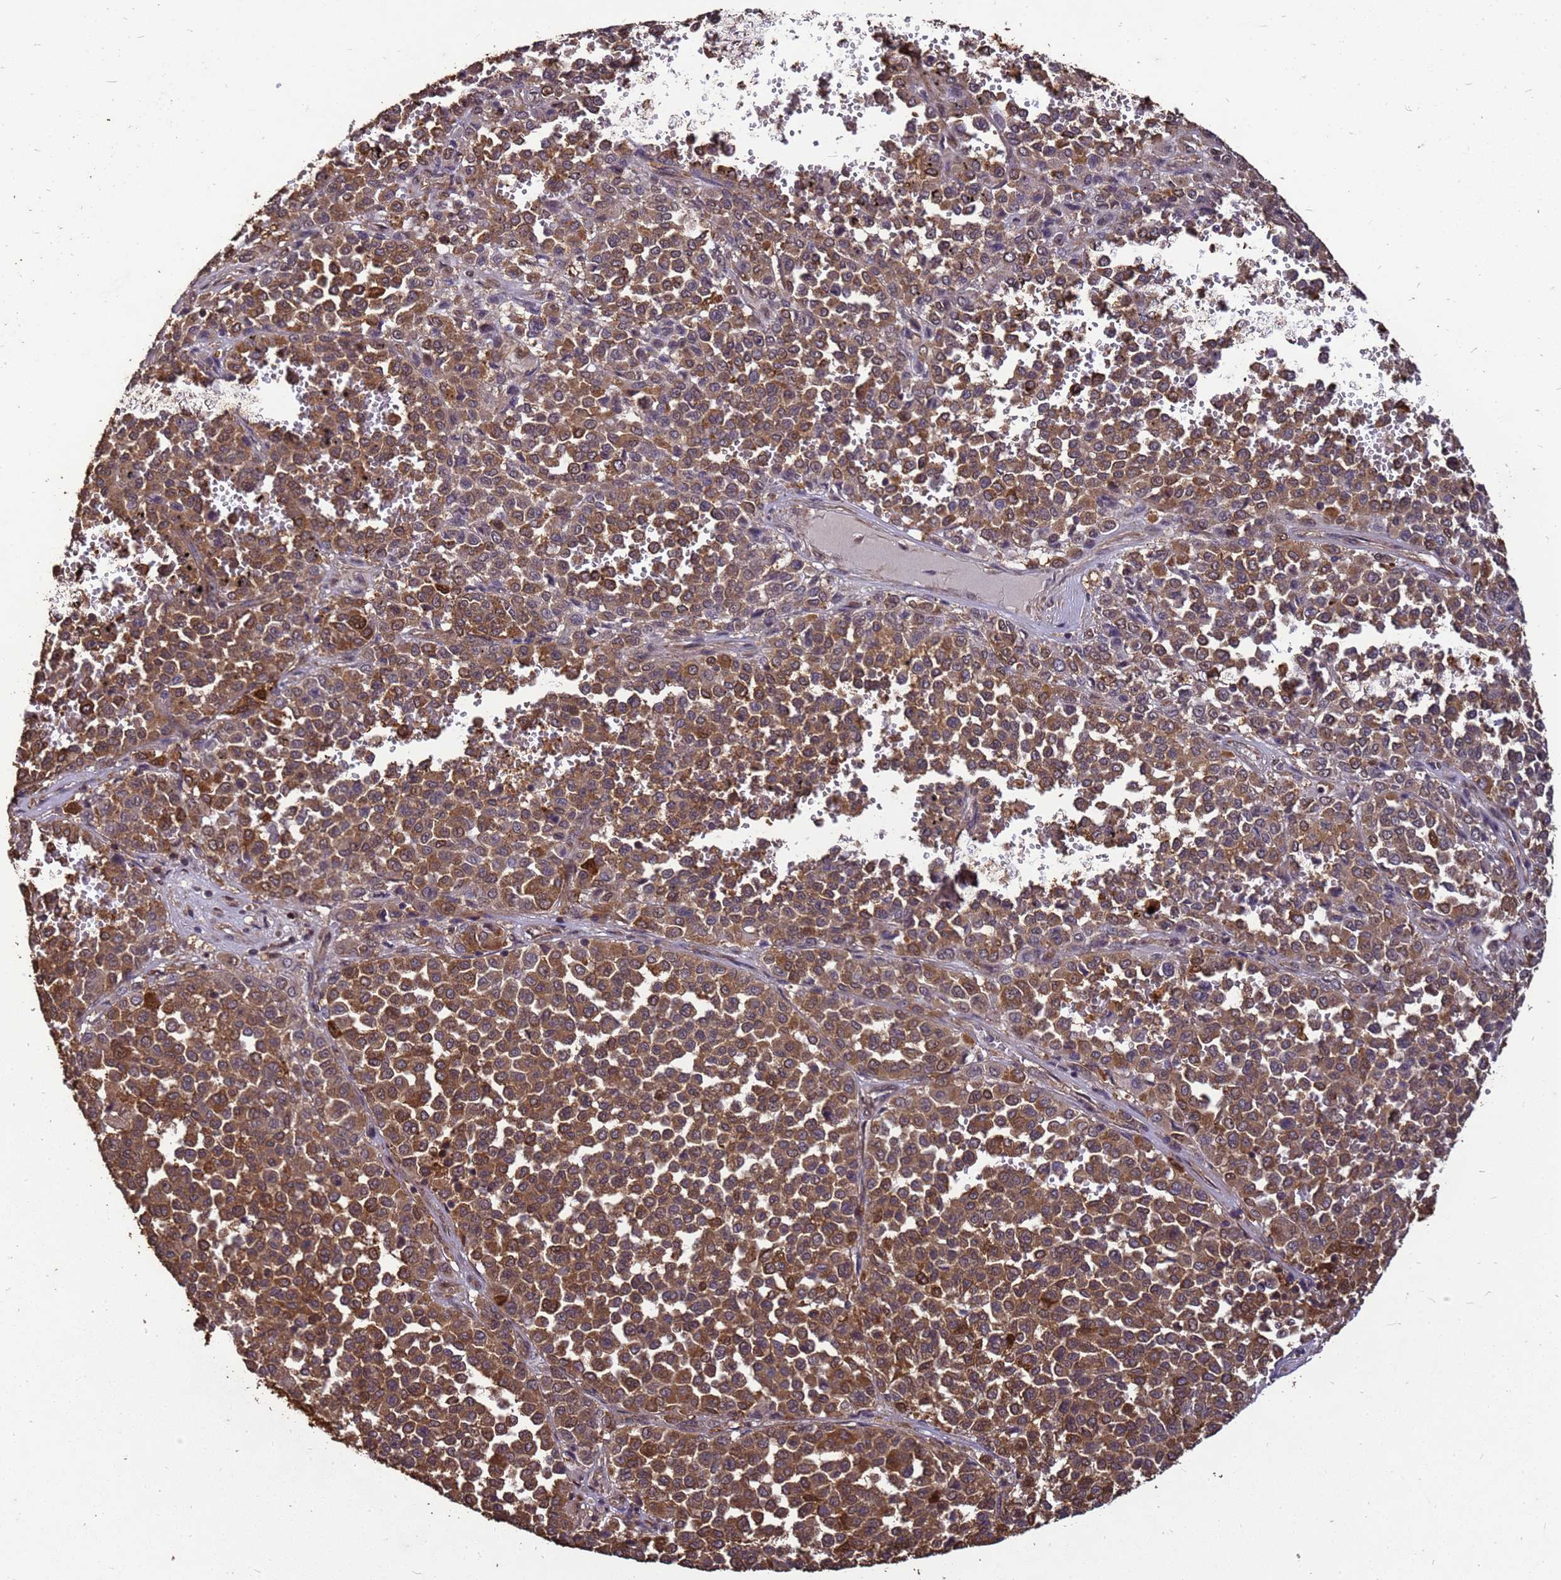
{"staining": {"intensity": "moderate", "quantity": ">75%", "location": "cytoplasmic/membranous,nuclear"}, "tissue": "melanoma", "cell_type": "Tumor cells", "image_type": "cancer", "snomed": [{"axis": "morphology", "description": "Malignant melanoma, Metastatic site"}, {"axis": "topography", "description": "Pancreas"}], "caption": "Protein analysis of melanoma tissue displays moderate cytoplasmic/membranous and nuclear staining in about >75% of tumor cells.", "gene": "ZNF618", "patient": {"sex": "female", "age": 30}}